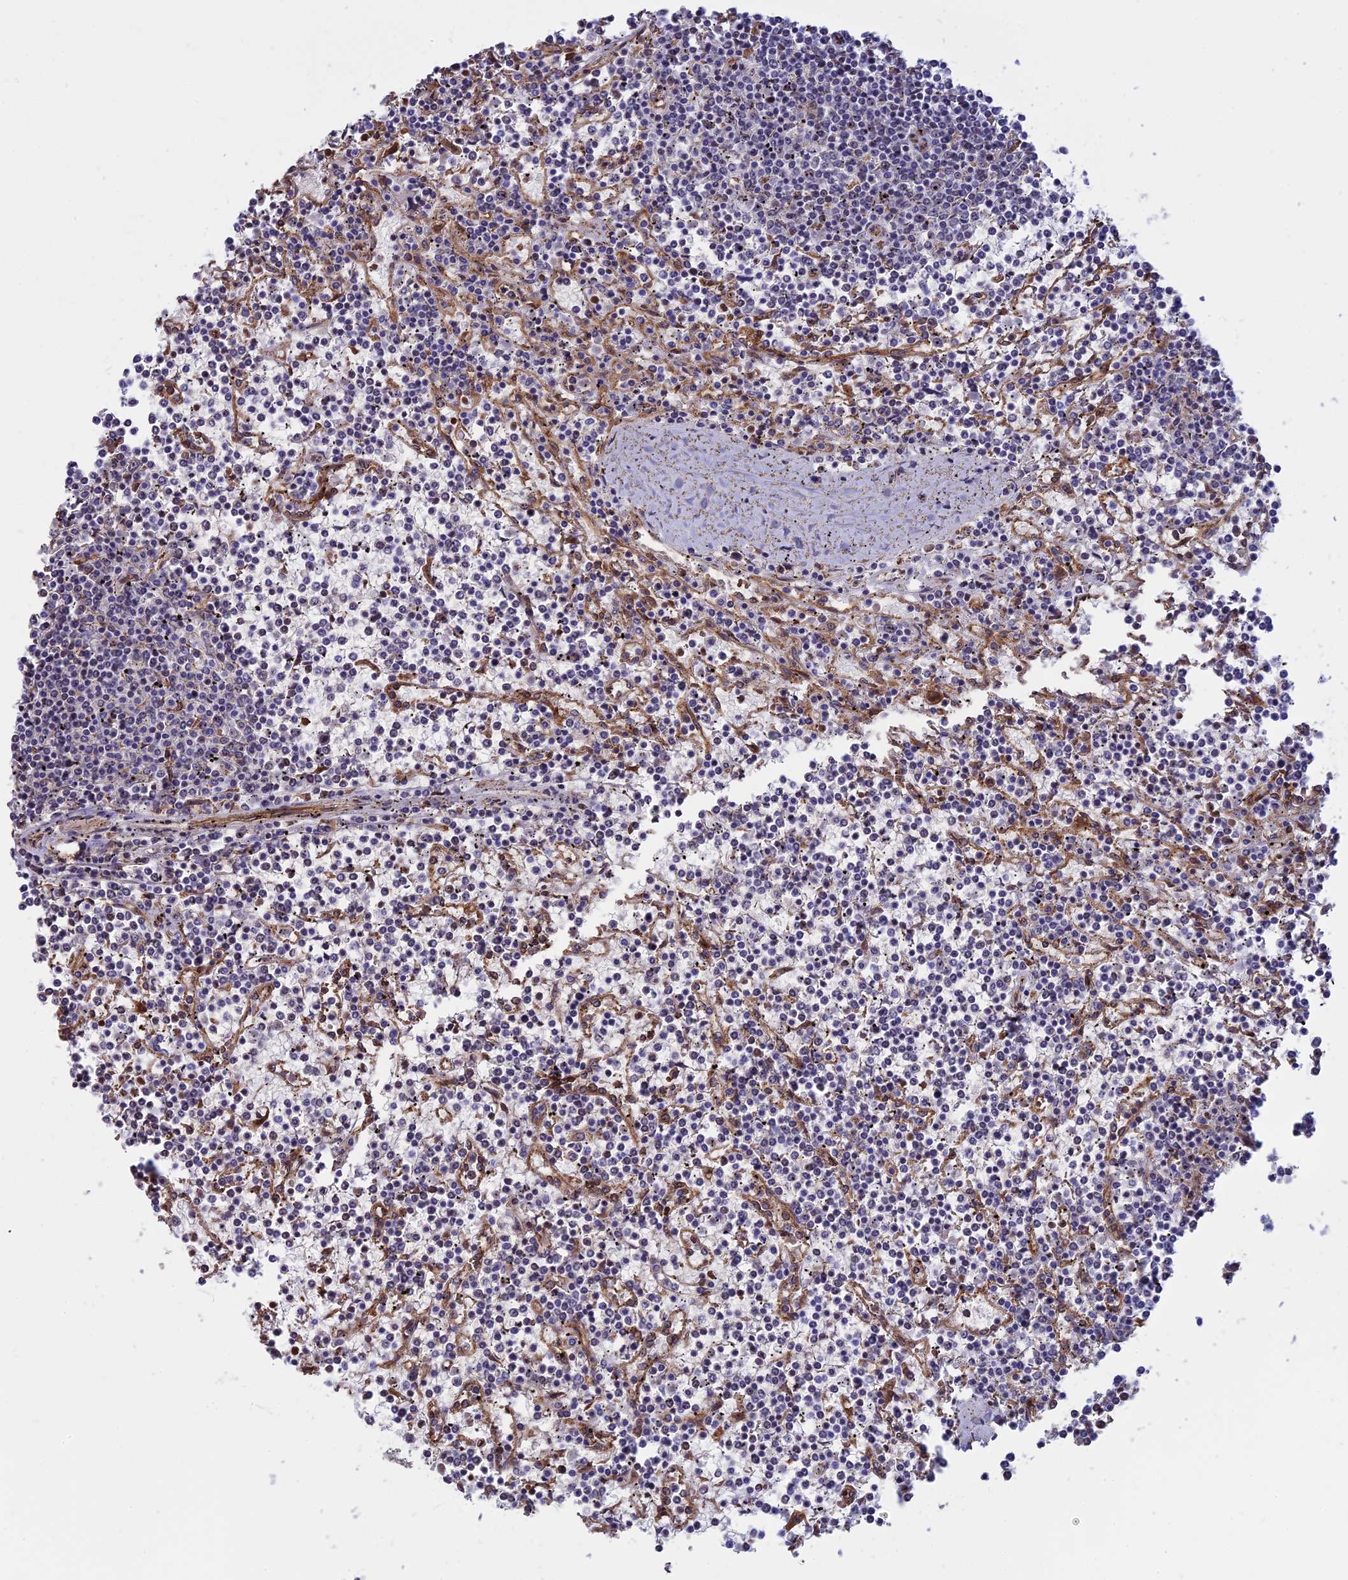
{"staining": {"intensity": "negative", "quantity": "none", "location": "none"}, "tissue": "lymphoma", "cell_type": "Tumor cells", "image_type": "cancer", "snomed": [{"axis": "morphology", "description": "Malignant lymphoma, non-Hodgkin's type, Low grade"}, {"axis": "topography", "description": "Spleen"}], "caption": "DAB (3,3'-diaminobenzidine) immunohistochemical staining of malignant lymphoma, non-Hodgkin's type (low-grade) shows no significant expression in tumor cells.", "gene": "DBNDD1", "patient": {"sex": "female", "age": 19}}